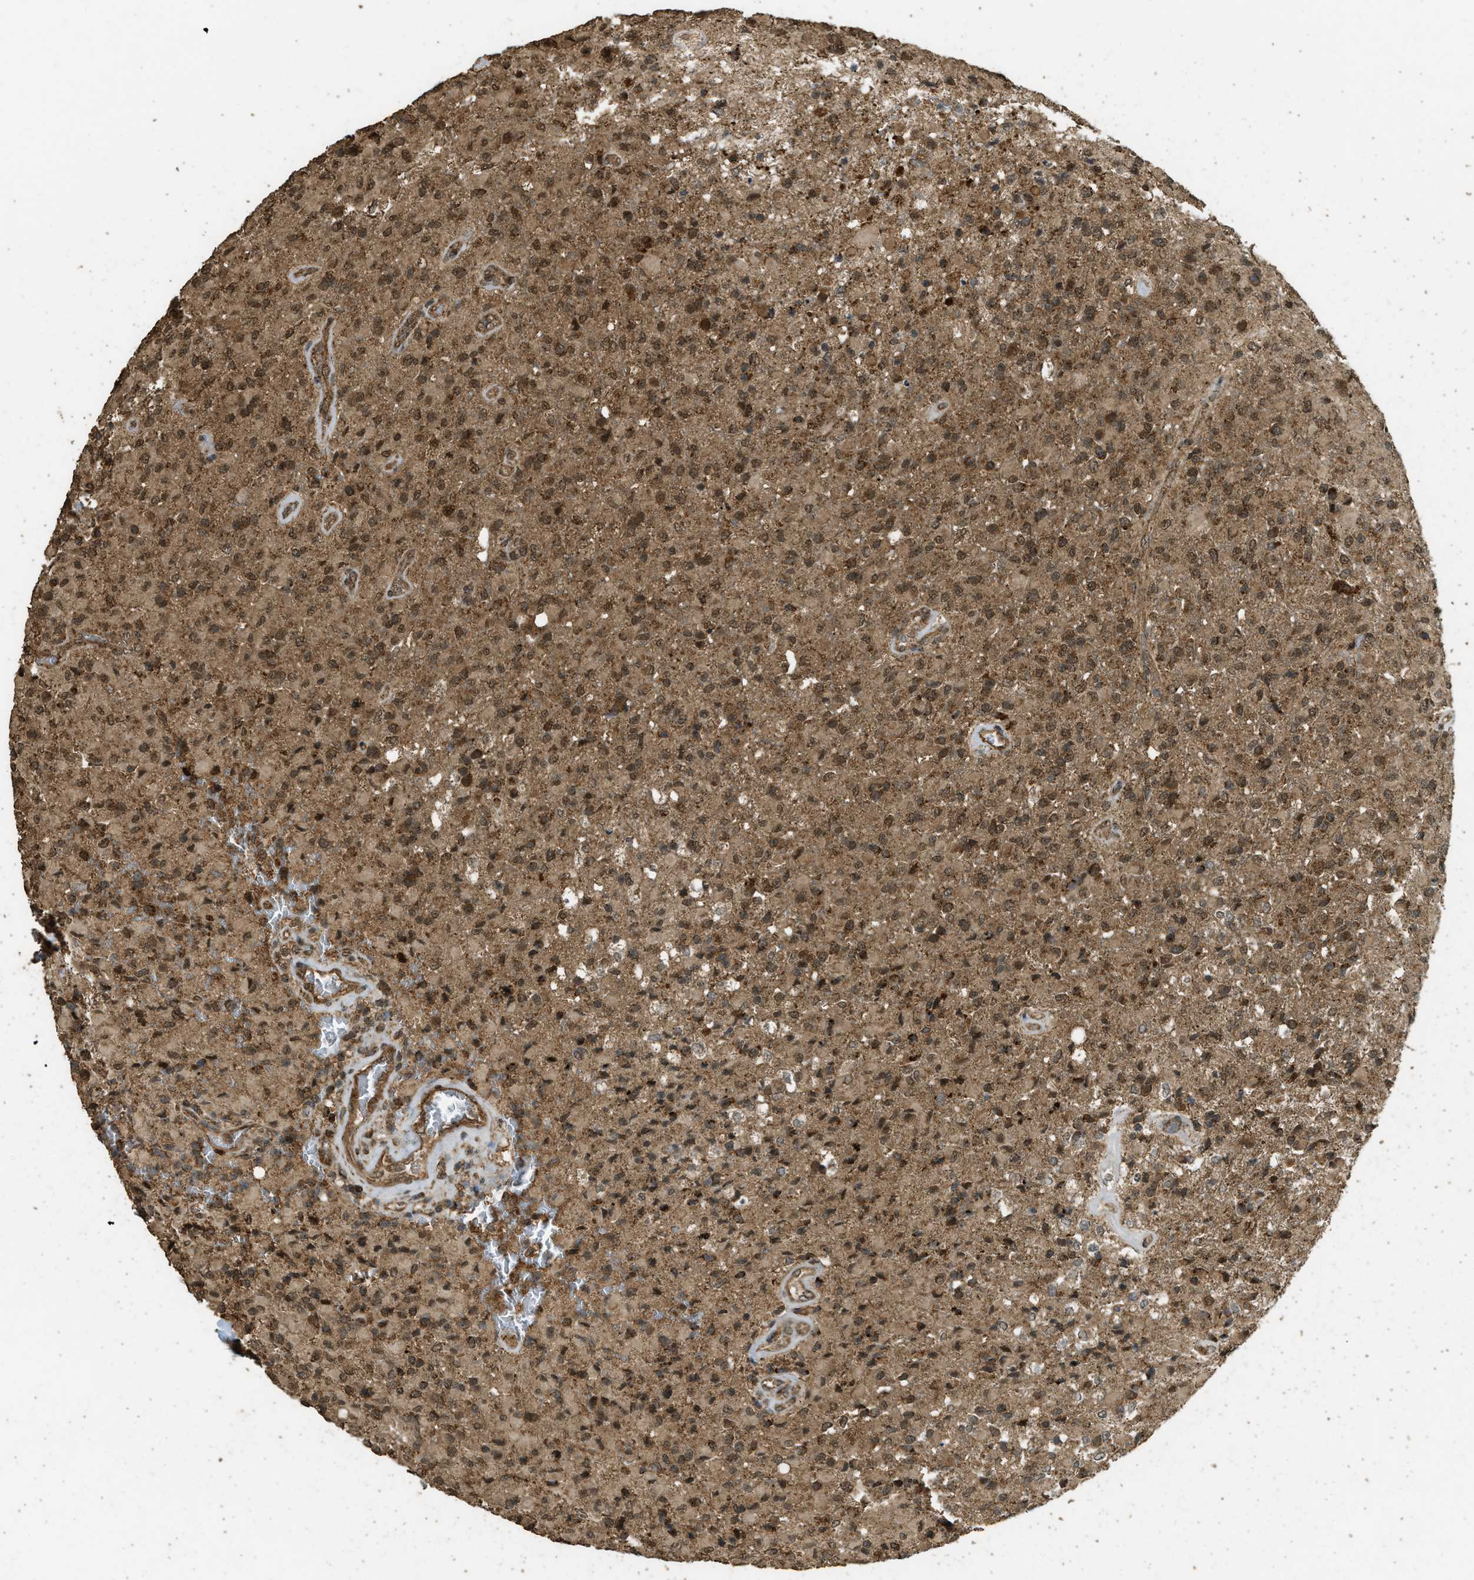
{"staining": {"intensity": "moderate", "quantity": ">75%", "location": "cytoplasmic/membranous,nuclear"}, "tissue": "glioma", "cell_type": "Tumor cells", "image_type": "cancer", "snomed": [{"axis": "morphology", "description": "Glioma, malignant, High grade"}, {"axis": "topography", "description": "Brain"}], "caption": "This photomicrograph shows IHC staining of glioma, with medium moderate cytoplasmic/membranous and nuclear positivity in about >75% of tumor cells.", "gene": "CTPS1", "patient": {"sex": "male", "age": 71}}